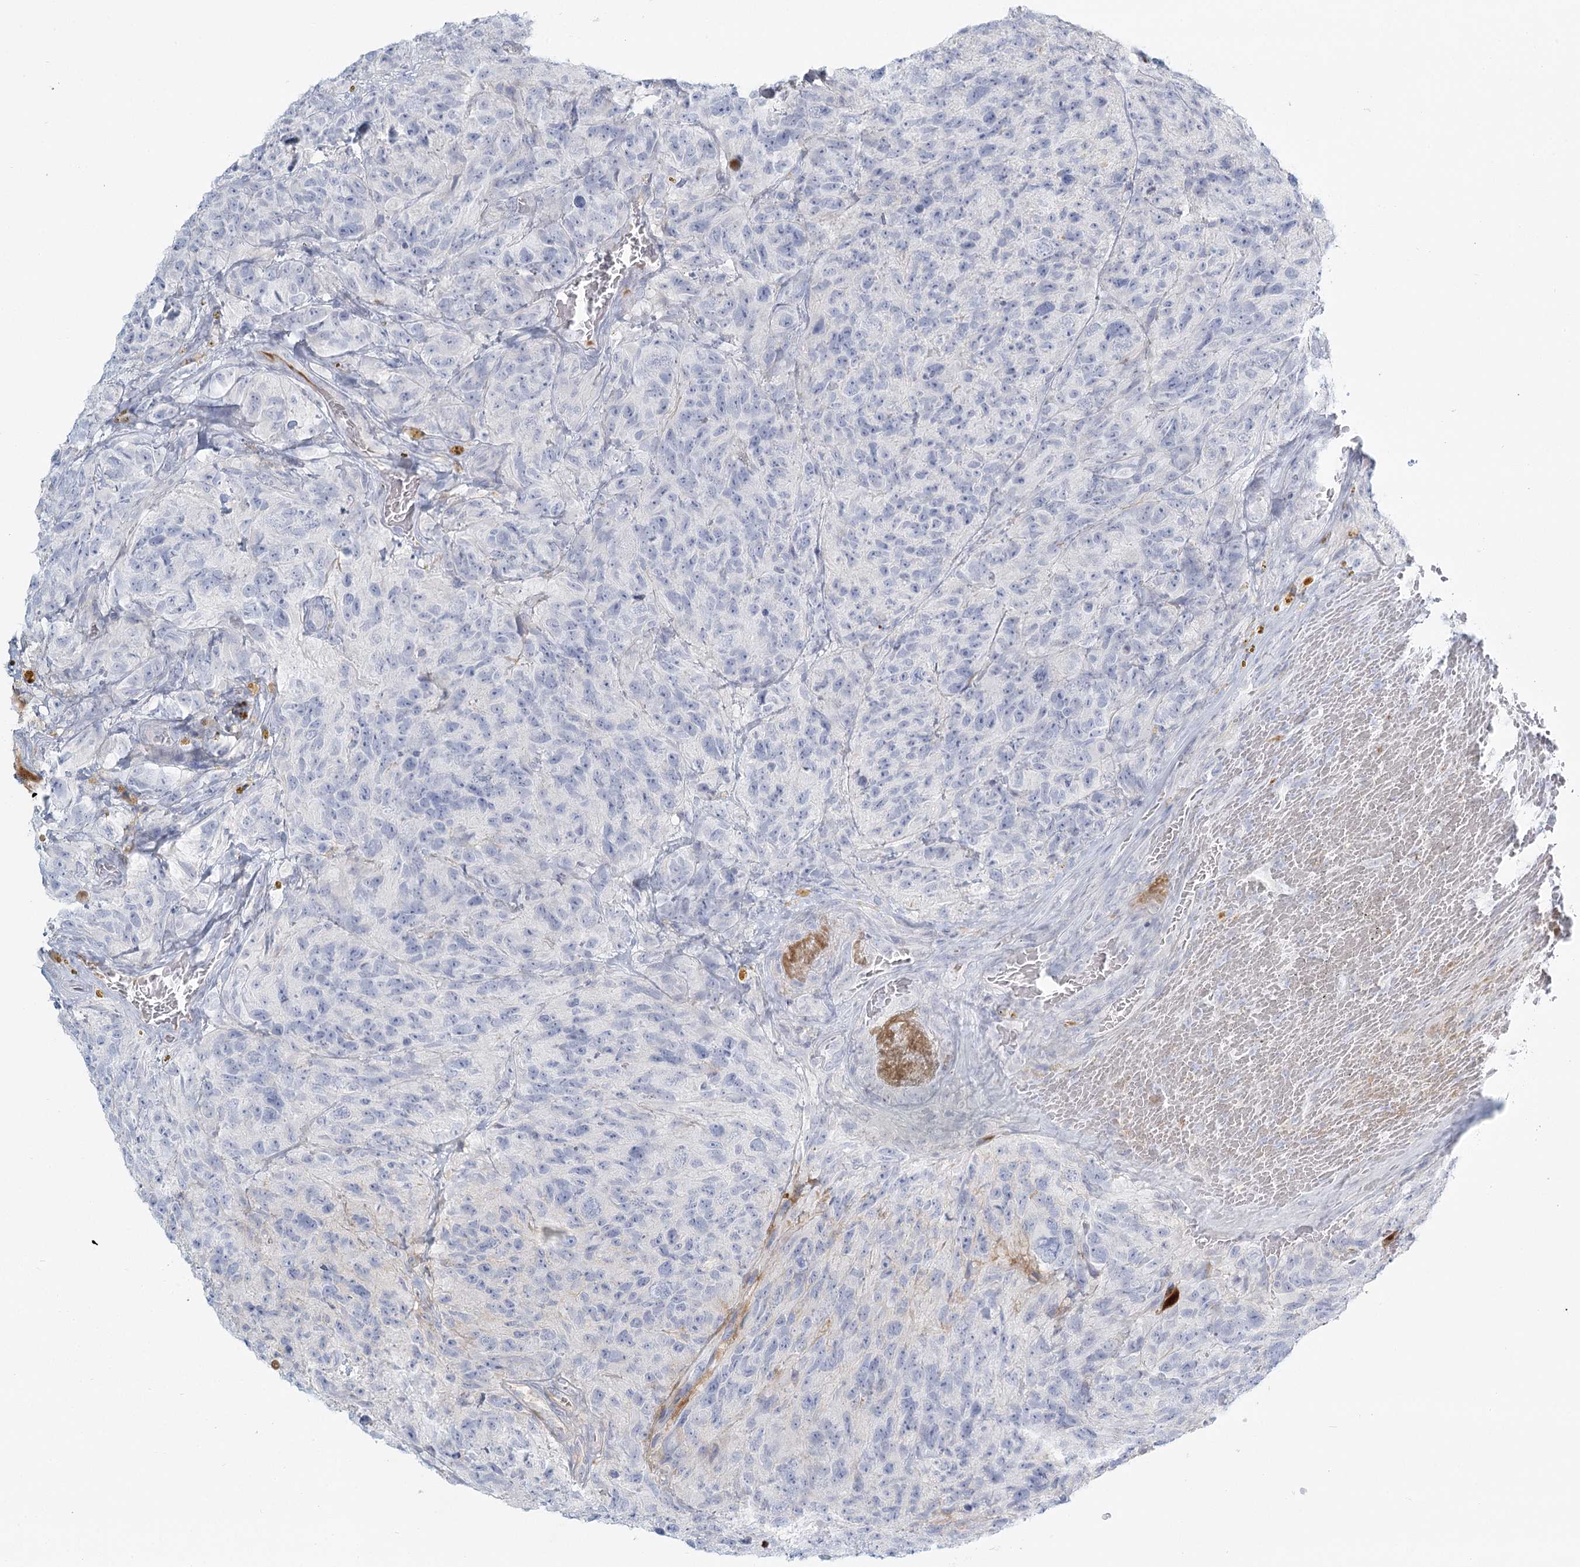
{"staining": {"intensity": "negative", "quantity": "none", "location": "none"}, "tissue": "glioma", "cell_type": "Tumor cells", "image_type": "cancer", "snomed": [{"axis": "morphology", "description": "Glioma, malignant, High grade"}, {"axis": "topography", "description": "Brain"}], "caption": "The micrograph reveals no significant positivity in tumor cells of glioma. (DAB IHC with hematoxylin counter stain).", "gene": "DMGDH", "patient": {"sex": "male", "age": 69}}